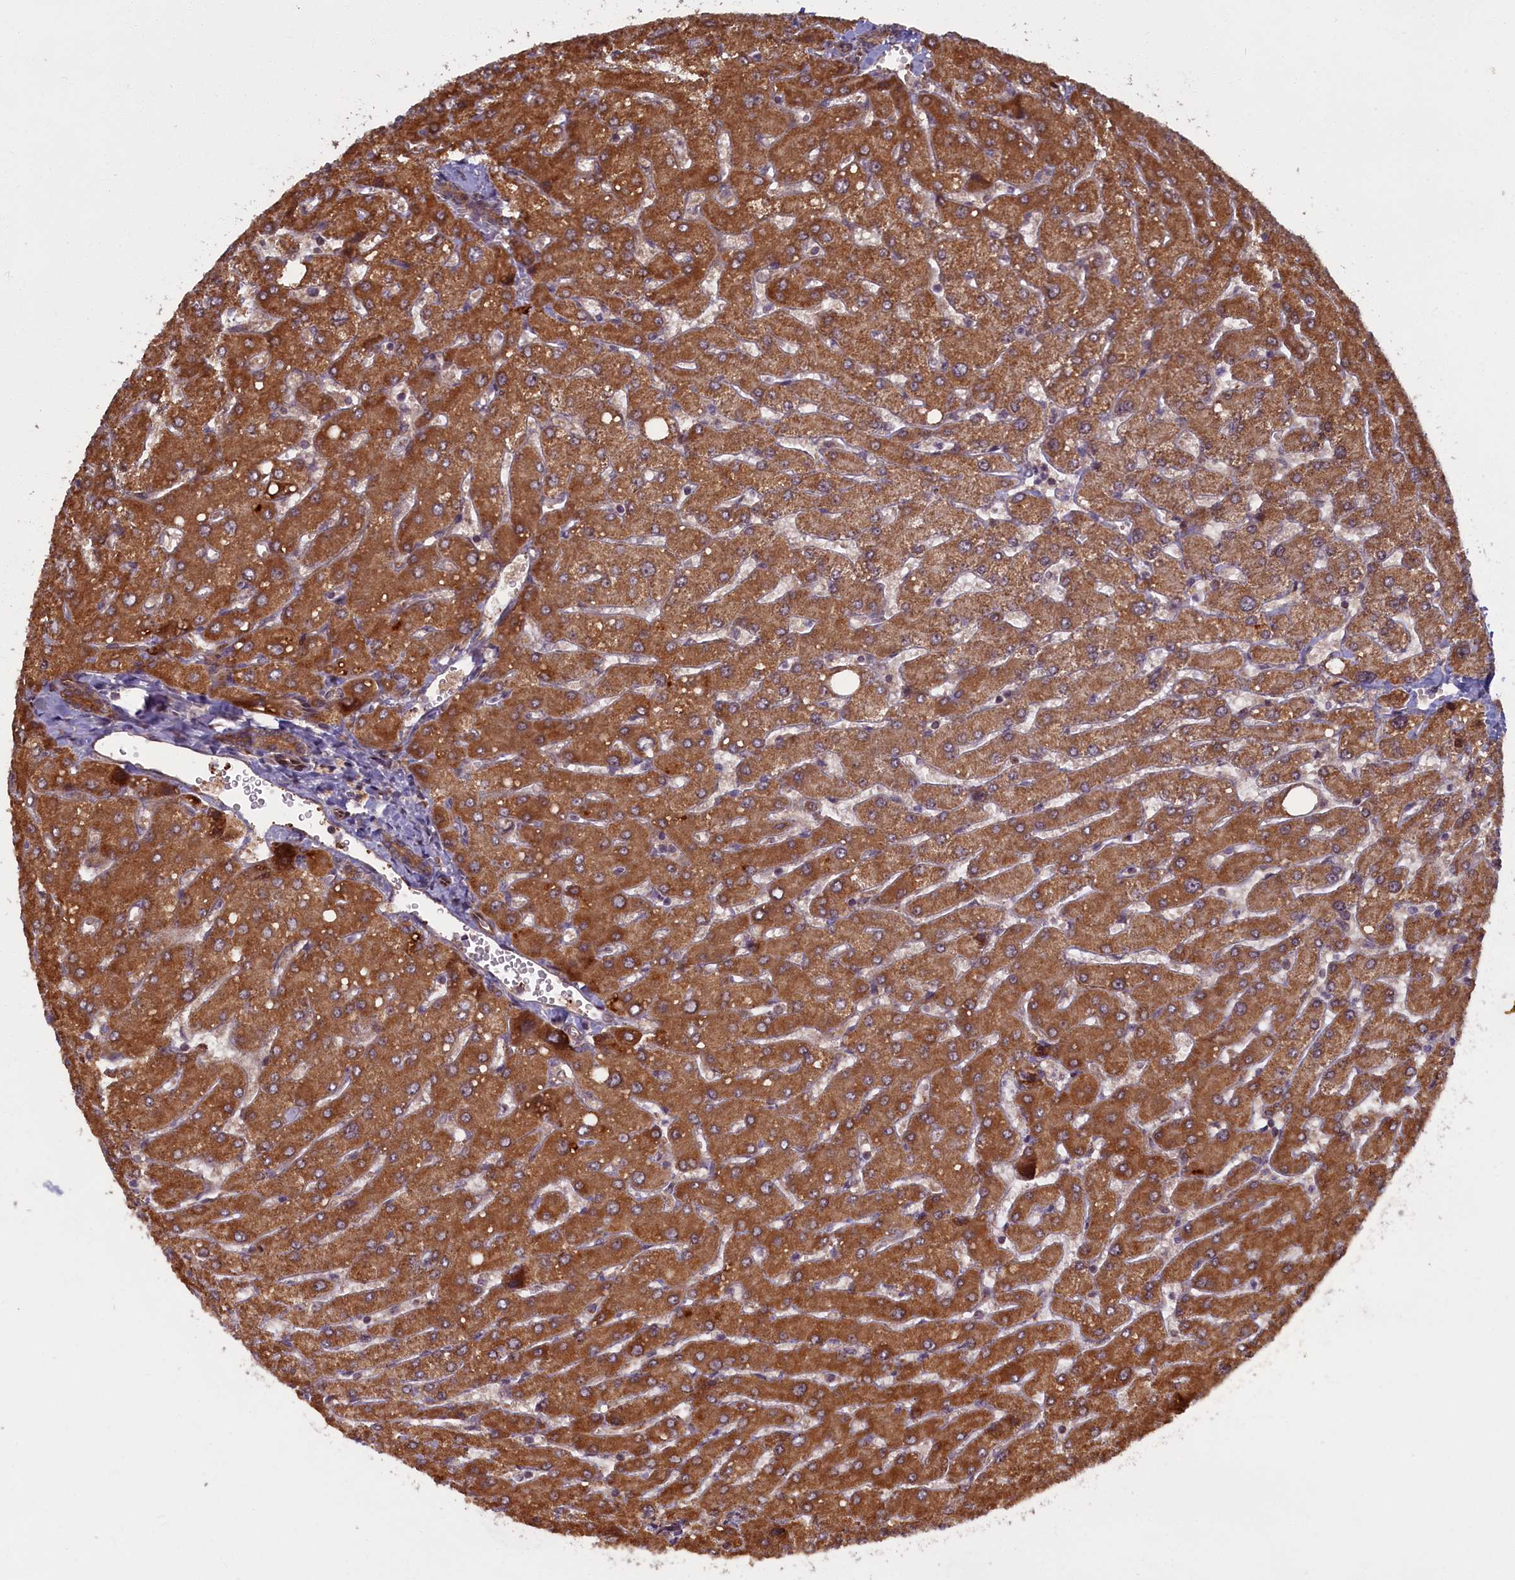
{"staining": {"intensity": "moderate", "quantity": ">75%", "location": "cytoplasmic/membranous"}, "tissue": "liver", "cell_type": "Cholangiocytes", "image_type": "normal", "snomed": [{"axis": "morphology", "description": "Normal tissue, NOS"}, {"axis": "topography", "description": "Liver"}], "caption": "DAB (3,3'-diaminobenzidine) immunohistochemical staining of normal human liver reveals moderate cytoplasmic/membranous protein positivity in about >75% of cholangiocytes. (DAB (3,3'-diaminobenzidine) IHC, brown staining for protein, blue staining for nuclei).", "gene": "PLA2G10", "patient": {"sex": "male", "age": 55}}